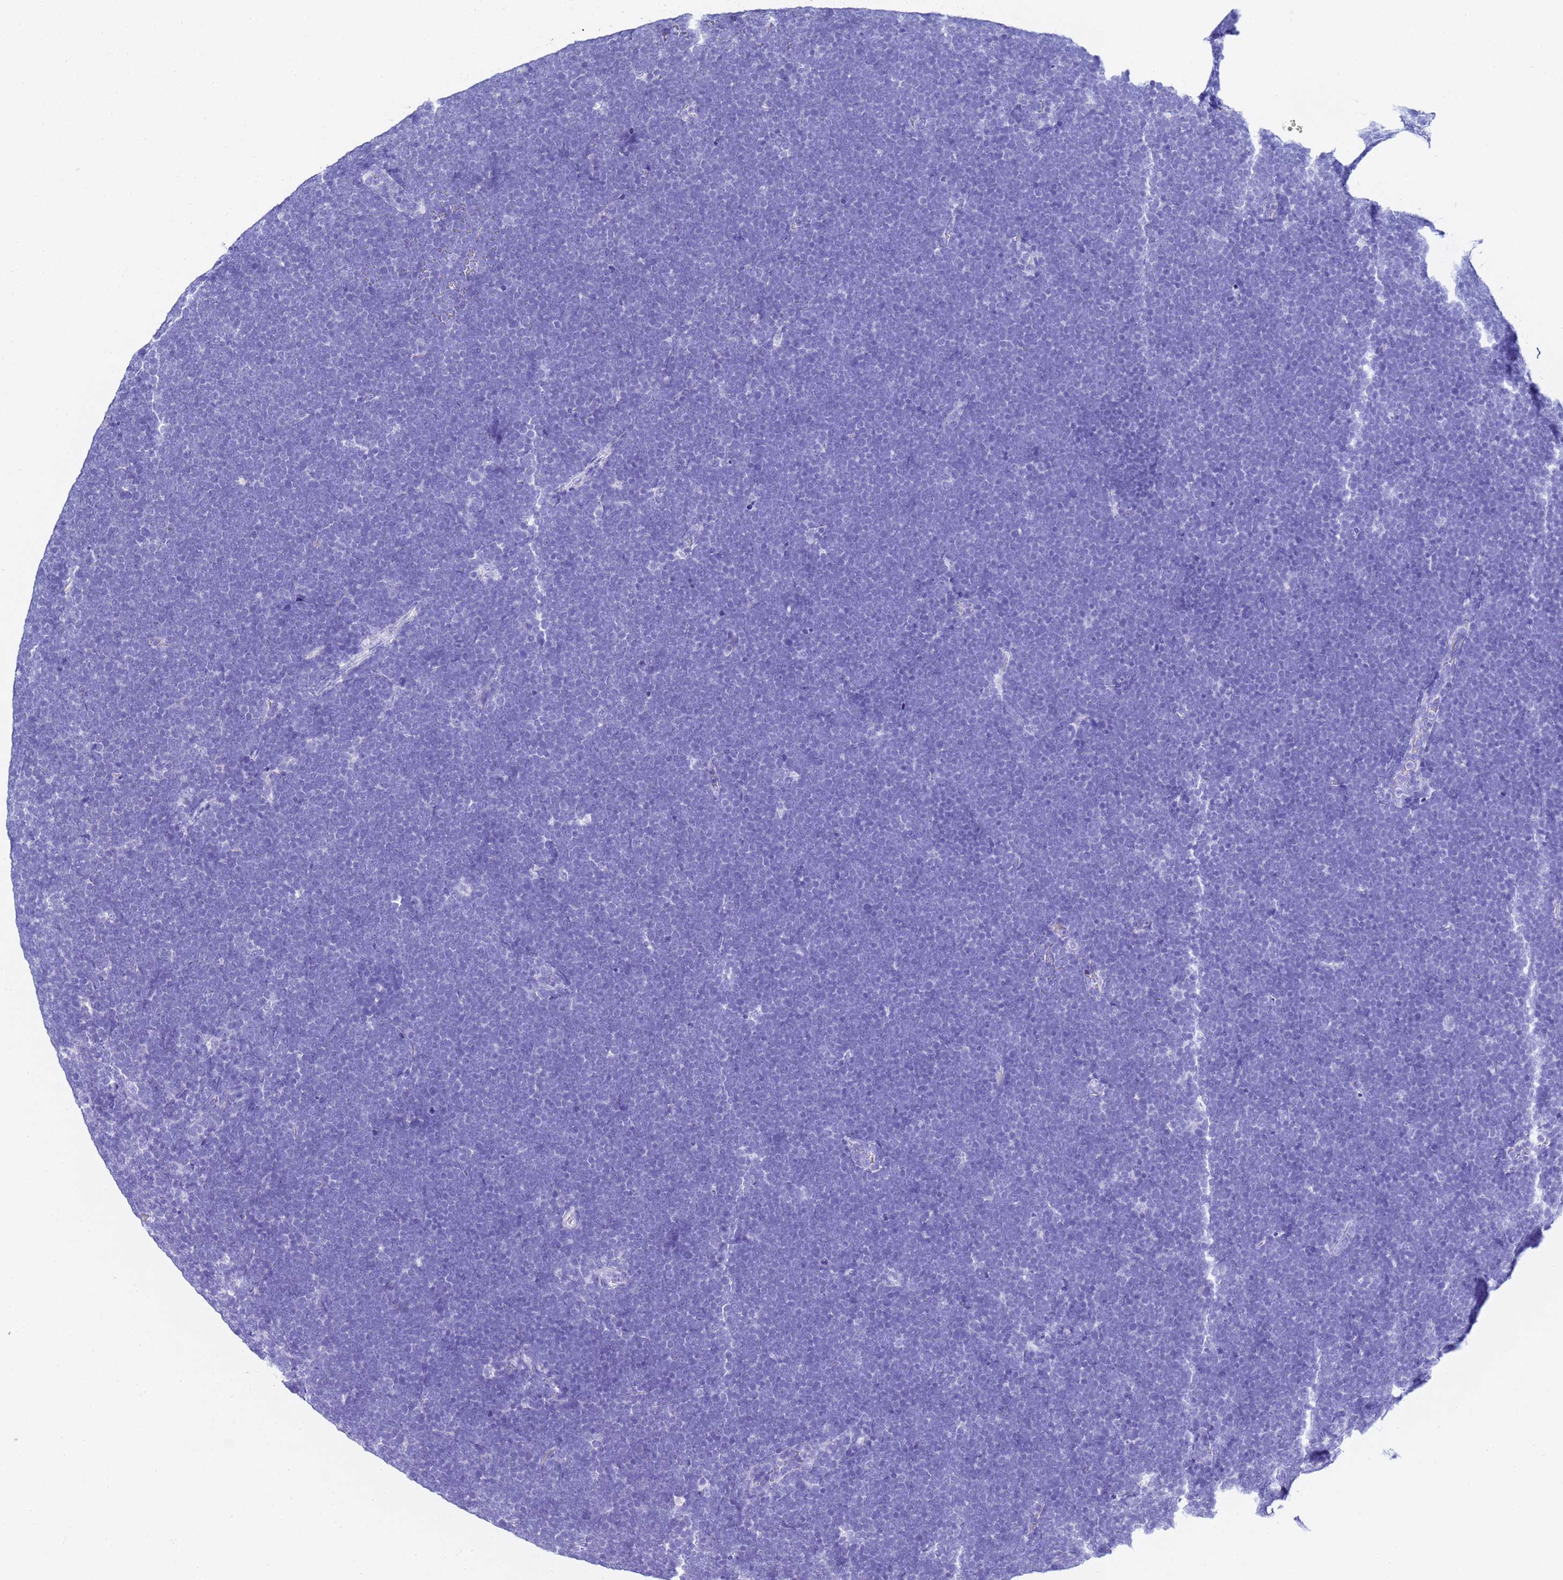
{"staining": {"intensity": "negative", "quantity": "none", "location": "none"}, "tissue": "lymphoma", "cell_type": "Tumor cells", "image_type": "cancer", "snomed": [{"axis": "morphology", "description": "Malignant lymphoma, non-Hodgkin's type, High grade"}, {"axis": "topography", "description": "Lymph node"}], "caption": "Immunohistochemistry (IHC) of human high-grade malignant lymphoma, non-Hodgkin's type displays no expression in tumor cells.", "gene": "ACTL6B", "patient": {"sex": "male", "age": 13}}